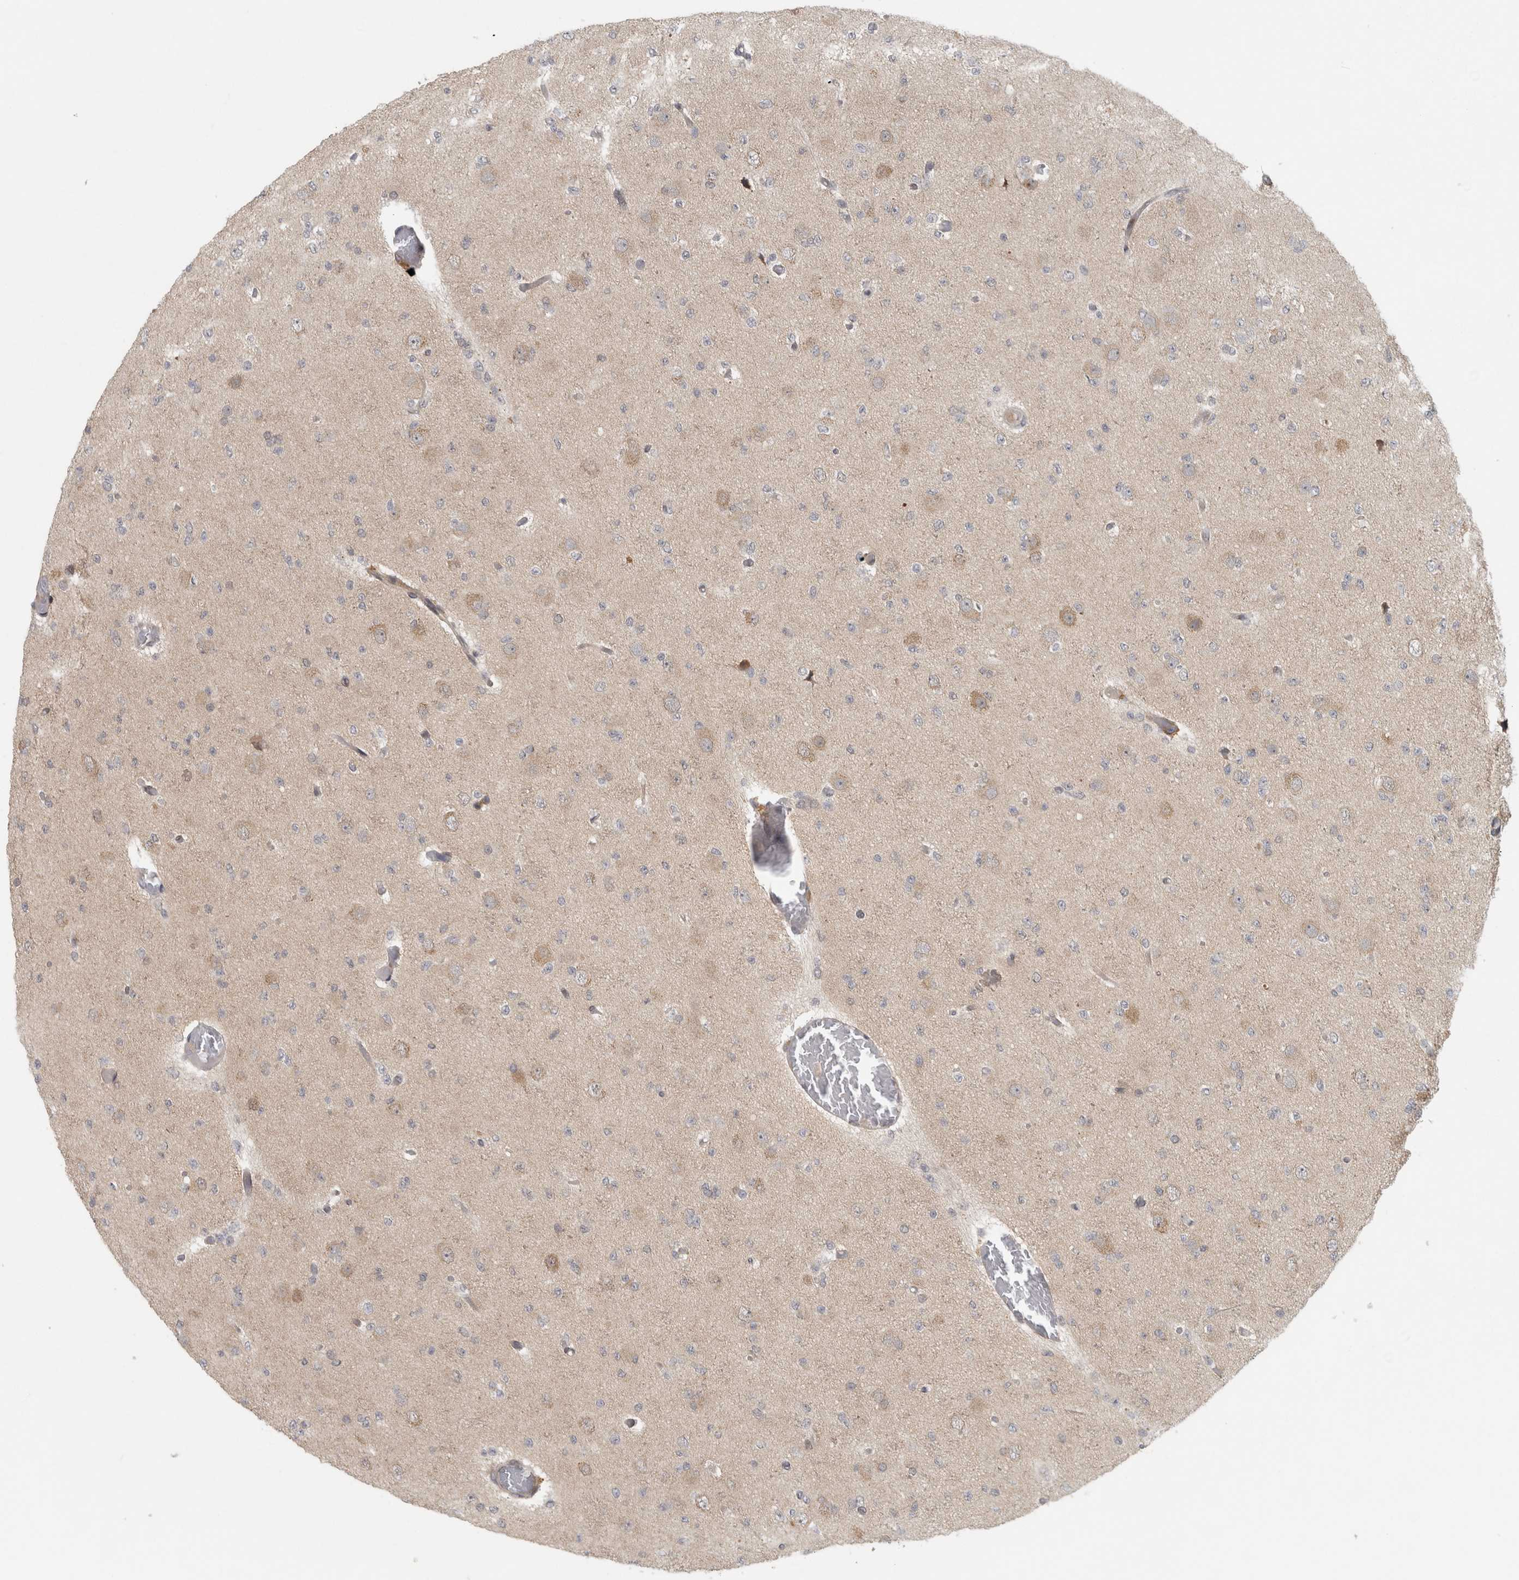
{"staining": {"intensity": "negative", "quantity": "none", "location": "none"}, "tissue": "glioma", "cell_type": "Tumor cells", "image_type": "cancer", "snomed": [{"axis": "morphology", "description": "Glioma, malignant, Low grade"}, {"axis": "topography", "description": "Brain"}], "caption": "DAB (3,3'-diaminobenzidine) immunohistochemical staining of malignant glioma (low-grade) displays no significant staining in tumor cells.", "gene": "KDM8", "patient": {"sex": "female", "age": 22}}